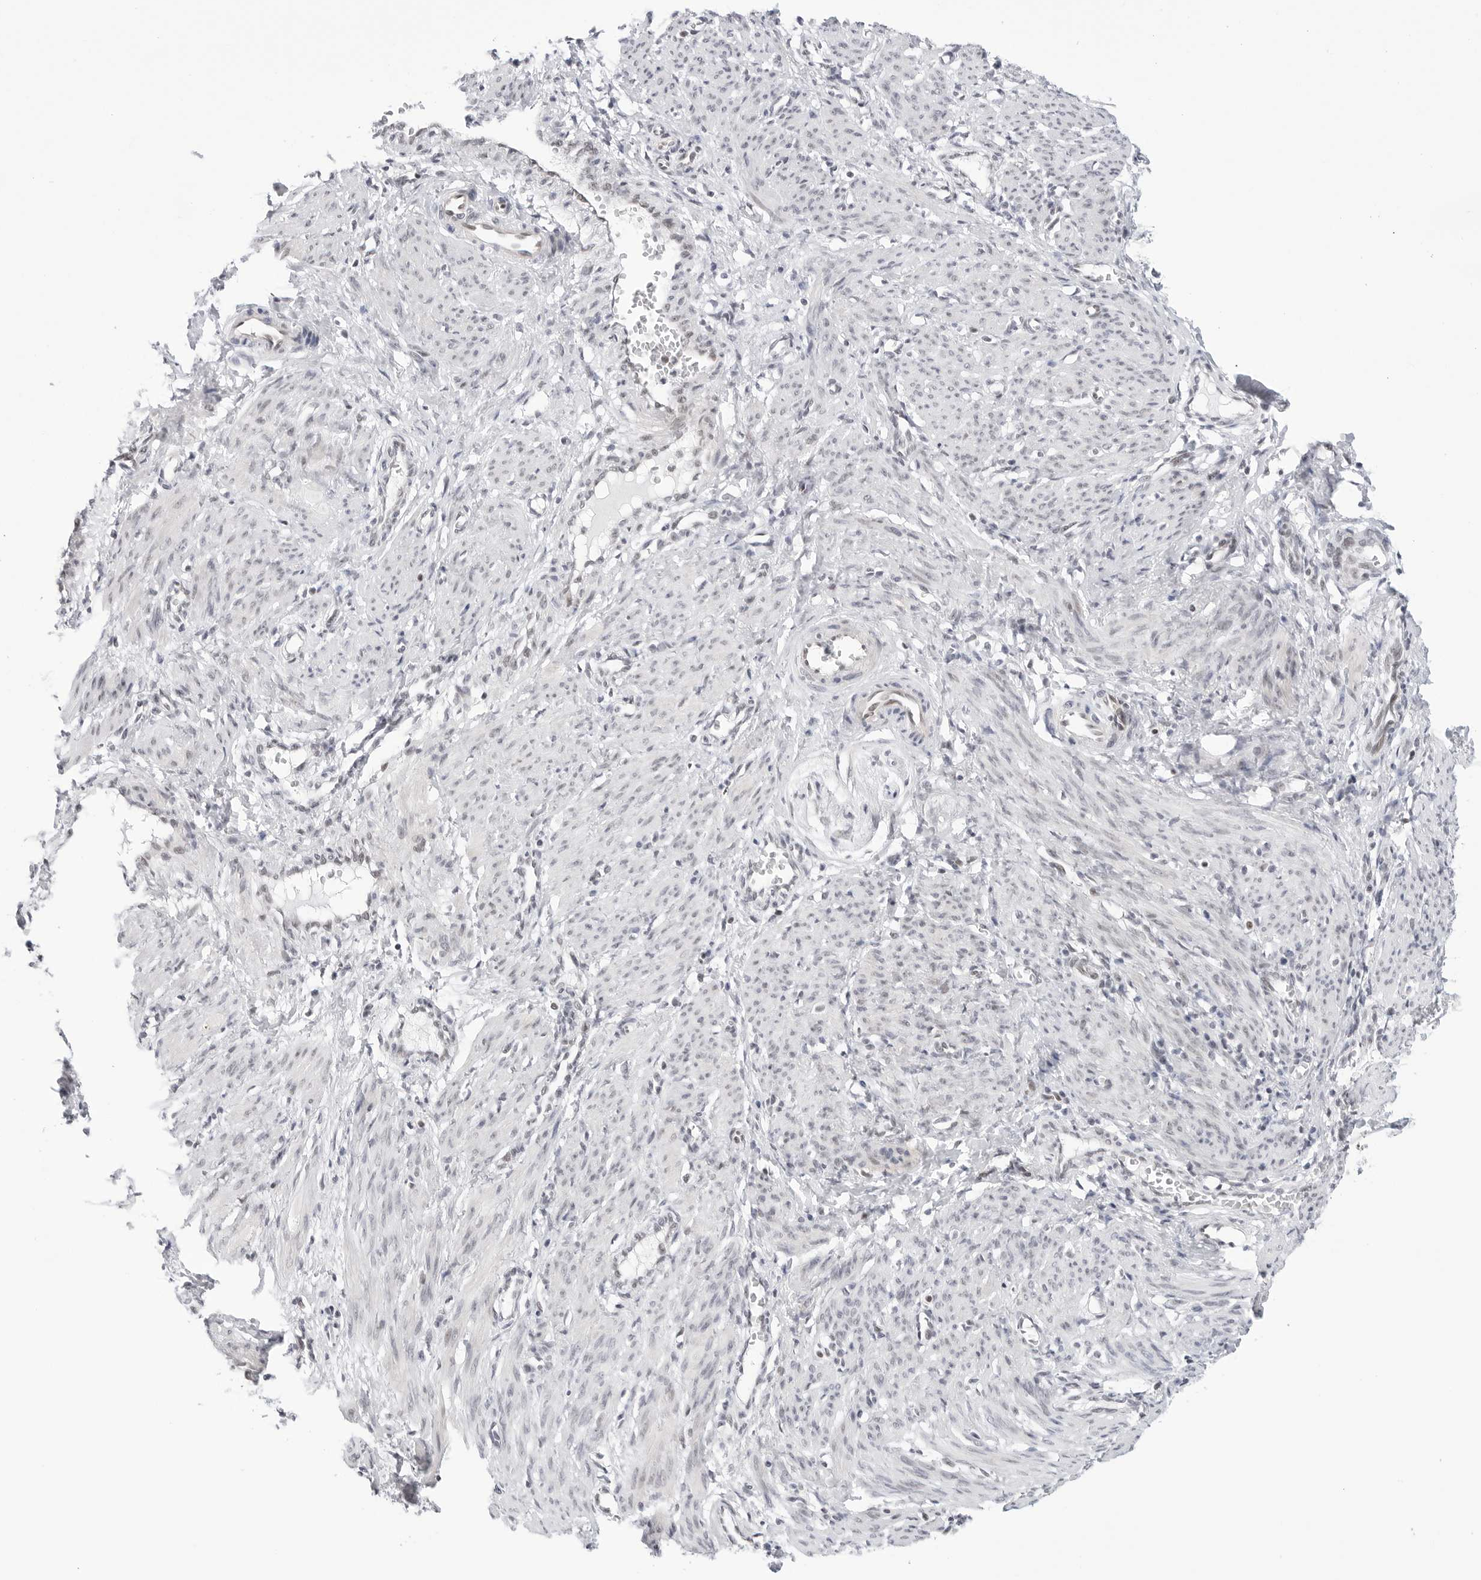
{"staining": {"intensity": "negative", "quantity": "none", "location": "none"}, "tissue": "smooth muscle", "cell_type": "Smooth muscle cells", "image_type": "normal", "snomed": [{"axis": "morphology", "description": "Normal tissue, NOS"}, {"axis": "topography", "description": "Endometrium"}], "caption": "Immunohistochemistry (IHC) of unremarkable smooth muscle exhibits no positivity in smooth muscle cells. (Stains: DAB (3,3'-diaminobenzidine) immunohistochemistry (IHC) with hematoxylin counter stain, Microscopy: brightfield microscopy at high magnification).", "gene": "C1orf162", "patient": {"sex": "female", "age": 33}}